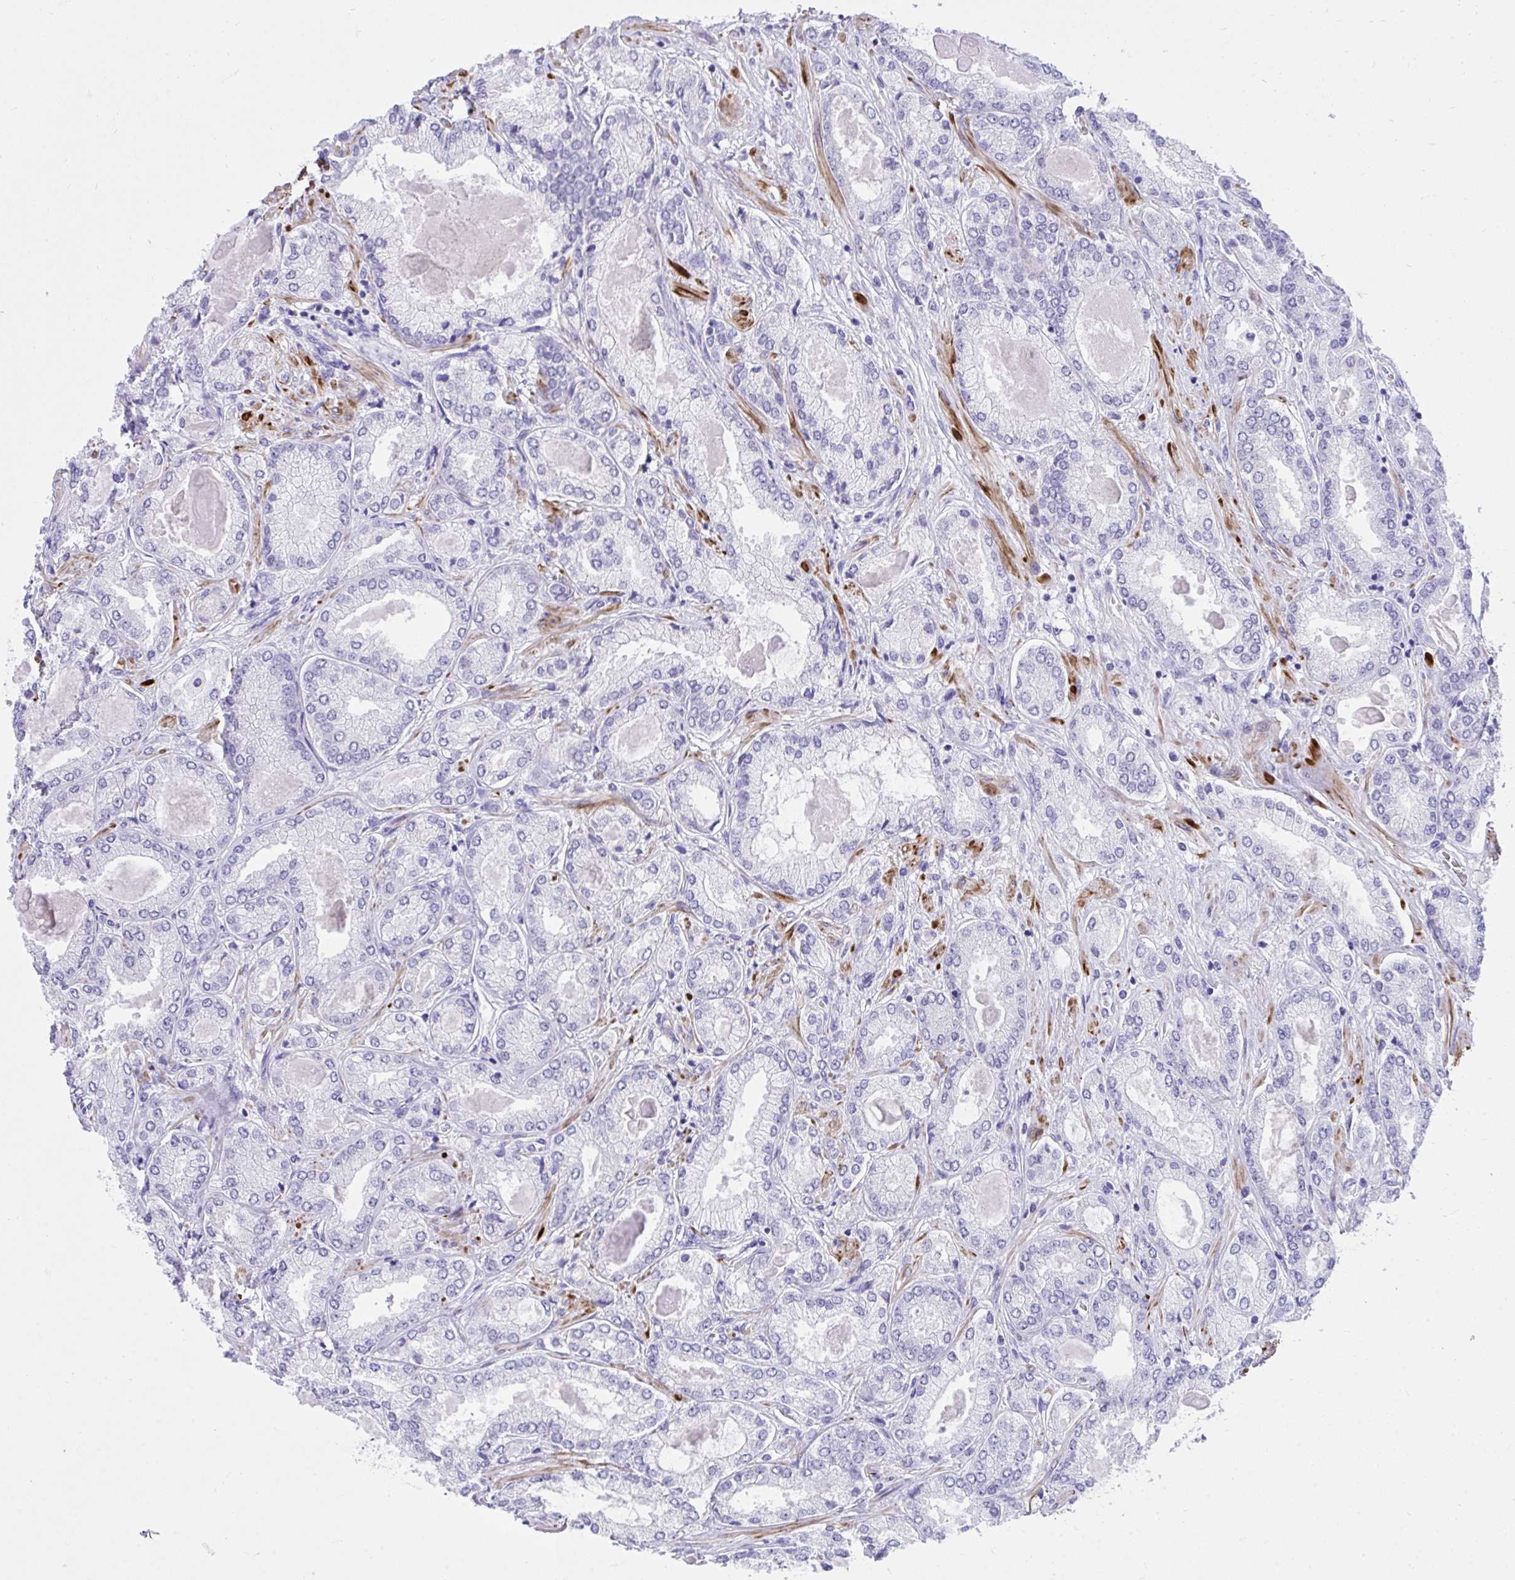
{"staining": {"intensity": "negative", "quantity": "none", "location": "none"}, "tissue": "prostate cancer", "cell_type": "Tumor cells", "image_type": "cancer", "snomed": [{"axis": "morphology", "description": "Adenocarcinoma, High grade"}, {"axis": "topography", "description": "Prostate"}], "caption": "Immunohistochemistry of human prostate cancer (adenocarcinoma (high-grade)) exhibits no positivity in tumor cells.", "gene": "KCNN4", "patient": {"sex": "male", "age": 68}}